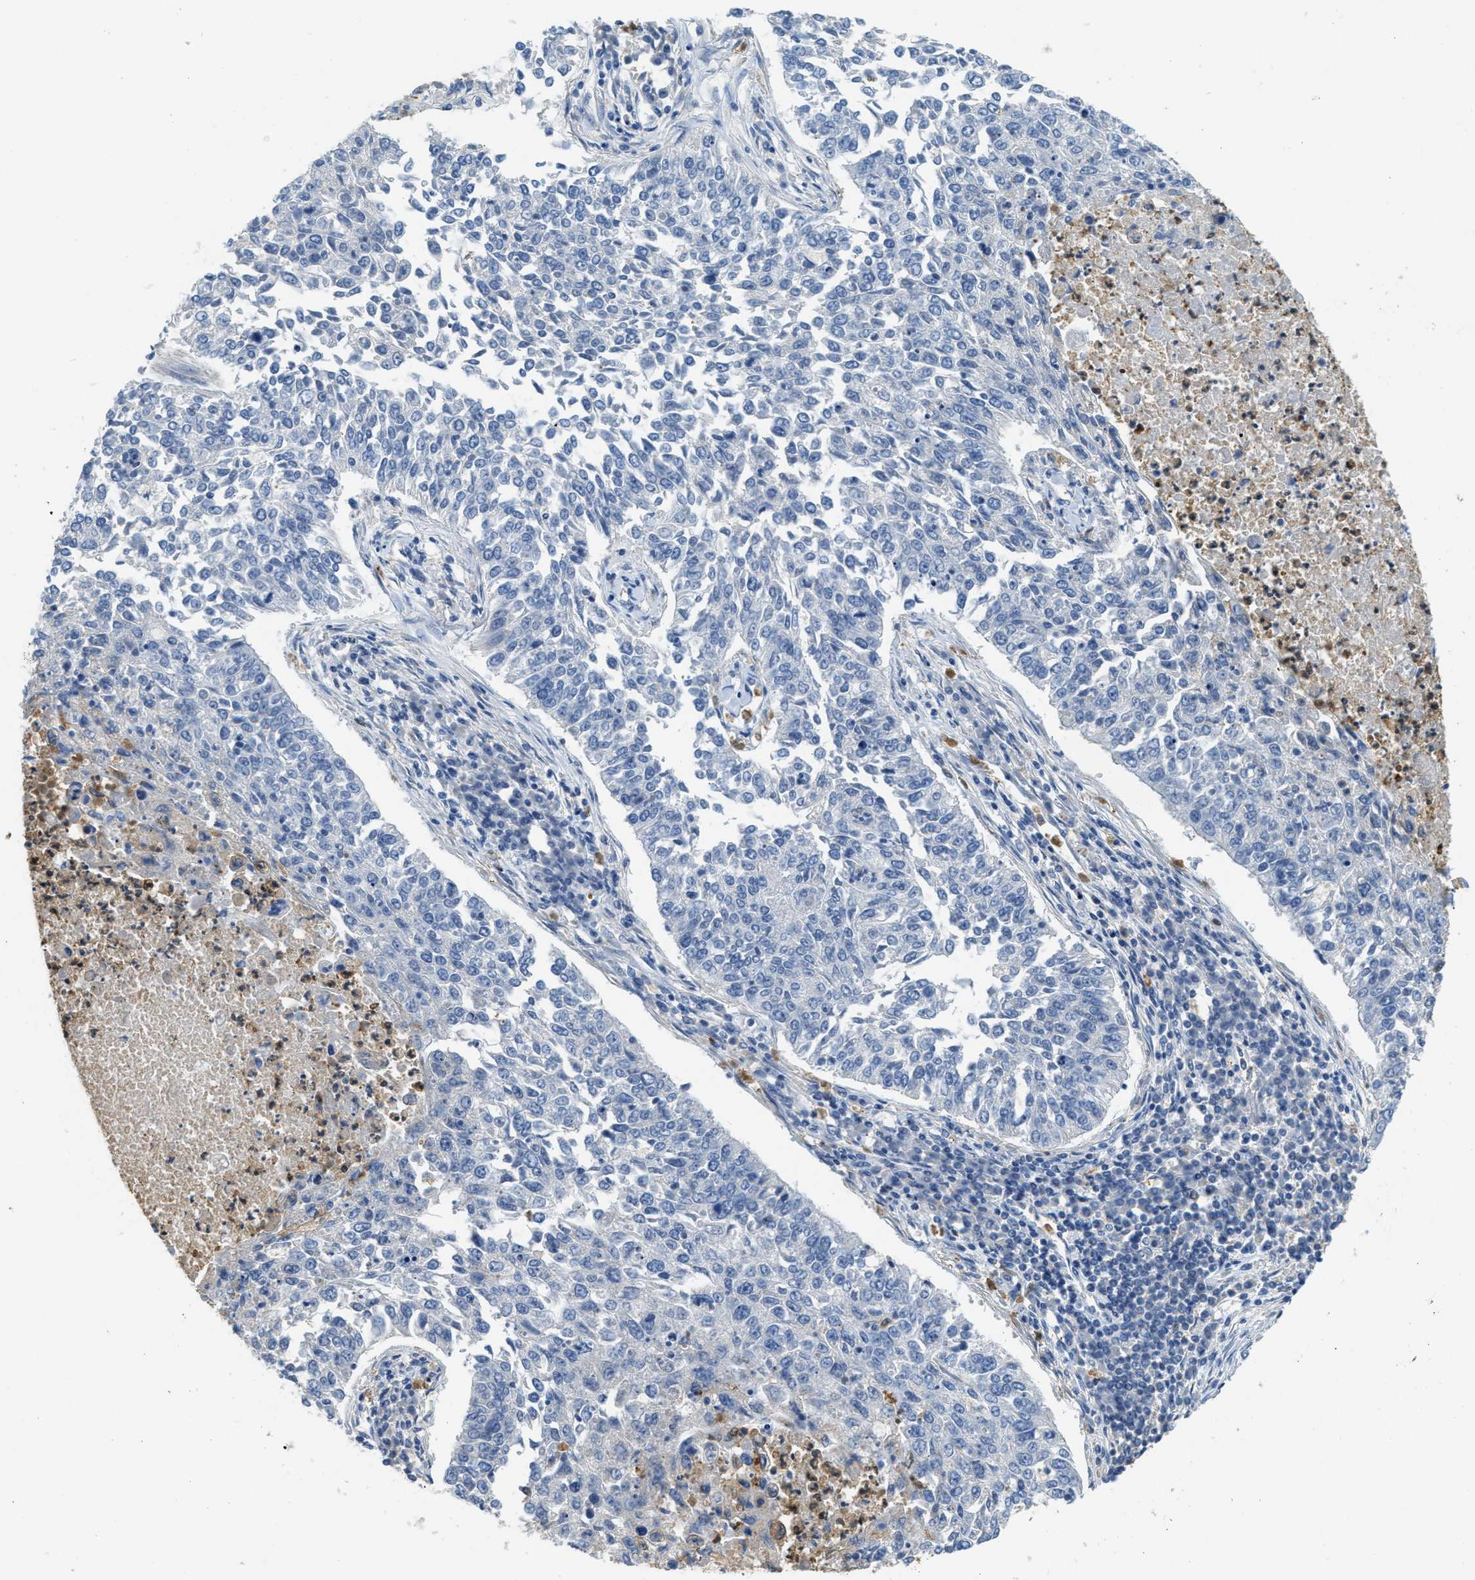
{"staining": {"intensity": "negative", "quantity": "none", "location": "none"}, "tissue": "lung cancer", "cell_type": "Tumor cells", "image_type": "cancer", "snomed": [{"axis": "morphology", "description": "Normal tissue, NOS"}, {"axis": "morphology", "description": "Squamous cell carcinoma, NOS"}, {"axis": "topography", "description": "Cartilage tissue"}, {"axis": "topography", "description": "Bronchus"}, {"axis": "topography", "description": "Lung"}], "caption": "An immunohistochemistry histopathology image of lung cancer is shown. There is no staining in tumor cells of lung cancer.", "gene": "SERPINB1", "patient": {"sex": "female", "age": 49}}